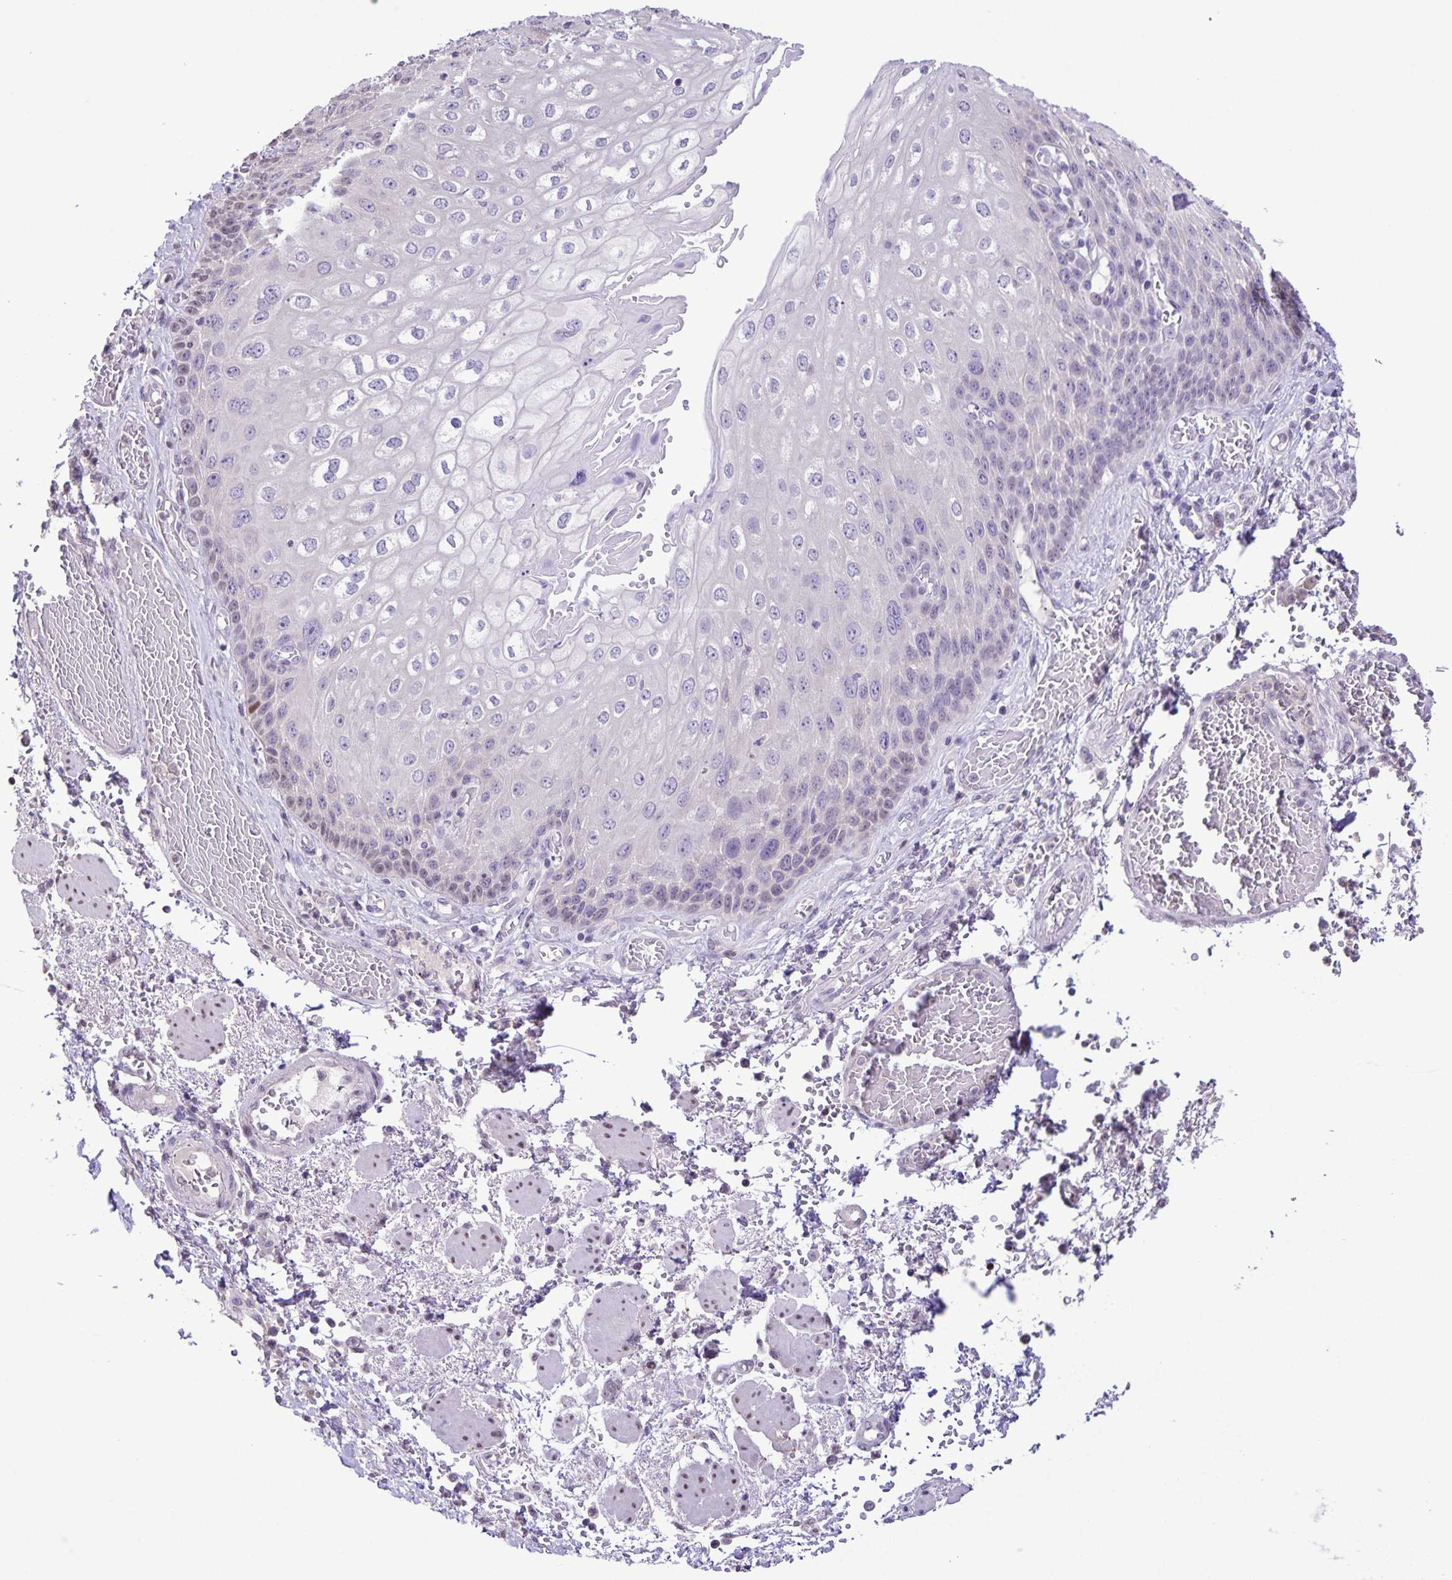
{"staining": {"intensity": "negative", "quantity": "none", "location": "none"}, "tissue": "esophagus", "cell_type": "Squamous epithelial cells", "image_type": "normal", "snomed": [{"axis": "morphology", "description": "Normal tissue, NOS"}, {"axis": "morphology", "description": "Adenocarcinoma, NOS"}, {"axis": "topography", "description": "Esophagus"}], "caption": "Immunohistochemistry (IHC) of unremarkable human esophagus reveals no positivity in squamous epithelial cells. The staining was performed using DAB (3,3'-diaminobenzidine) to visualize the protein expression in brown, while the nuclei were stained in blue with hematoxylin (Magnification: 20x).", "gene": "ONECUT2", "patient": {"sex": "male", "age": 81}}